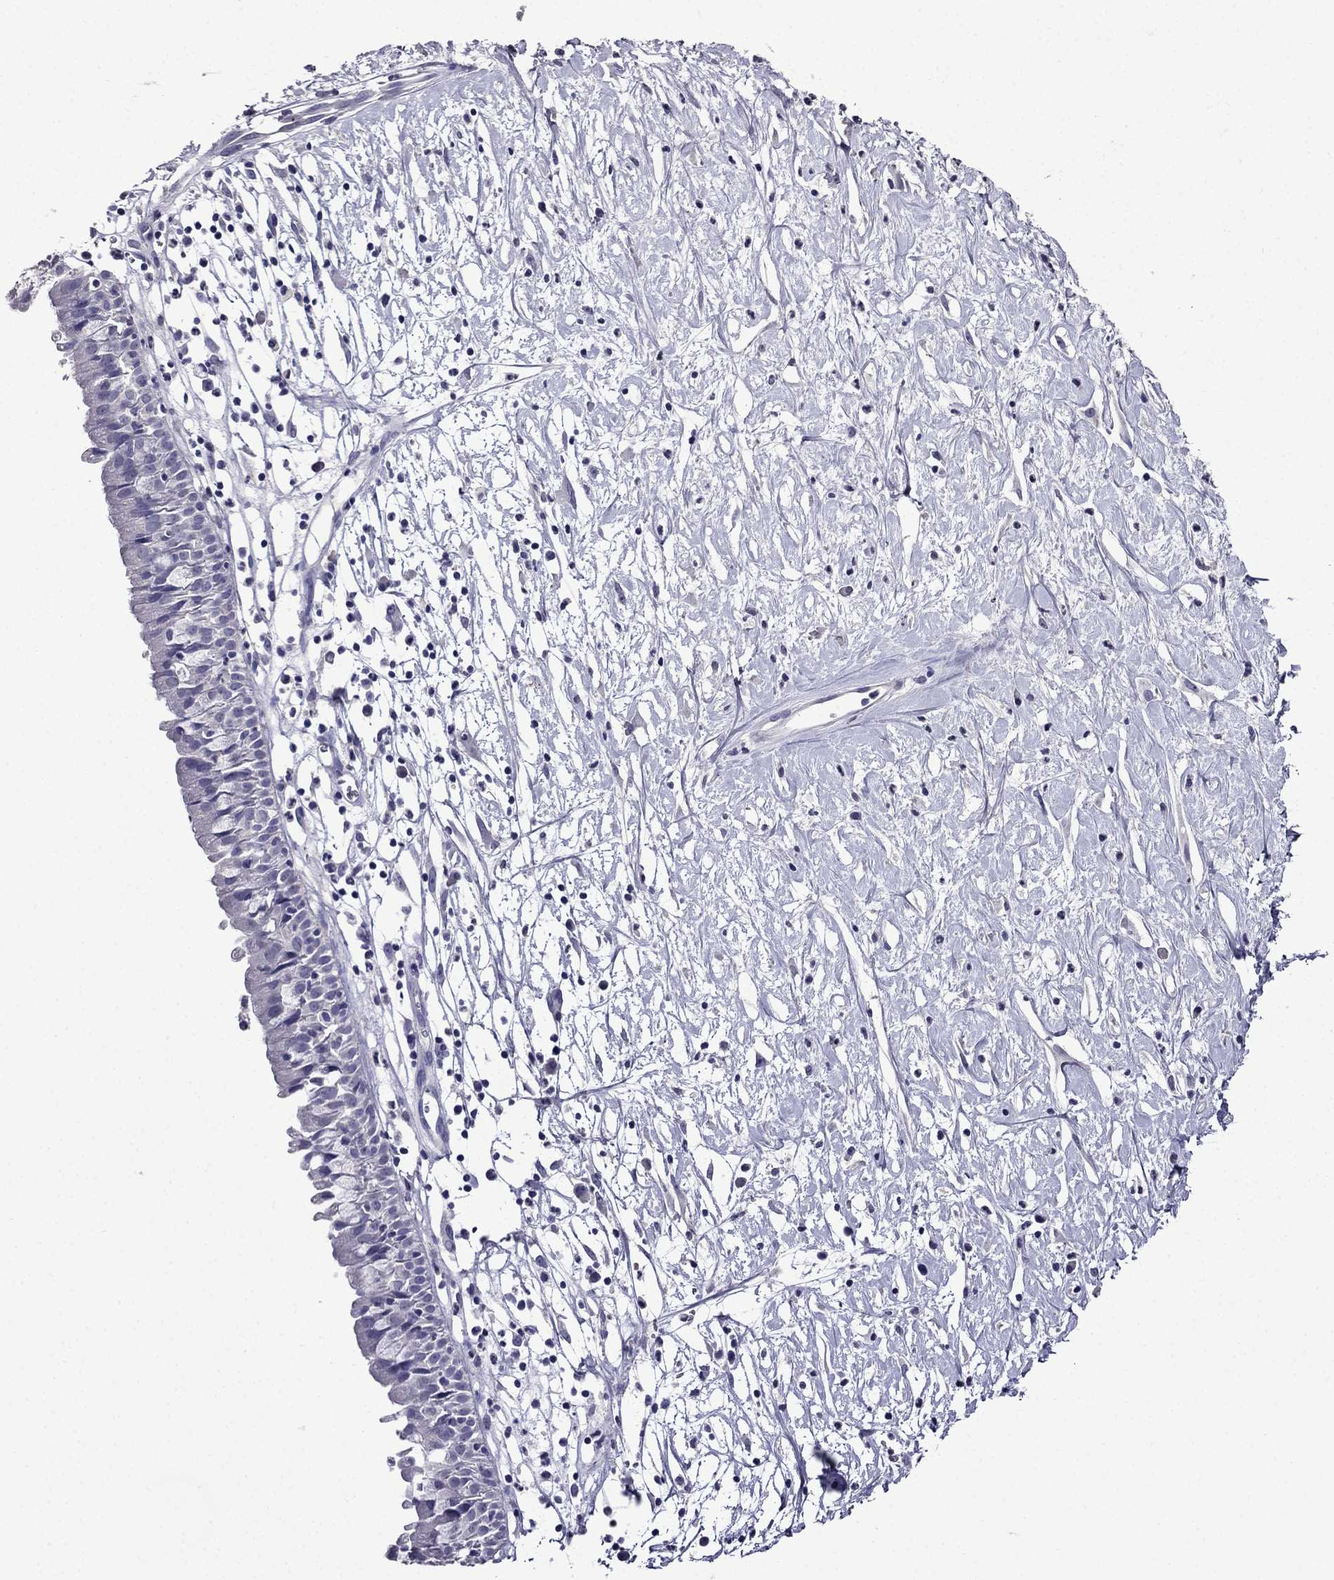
{"staining": {"intensity": "negative", "quantity": "none", "location": "none"}, "tissue": "nasopharynx", "cell_type": "Respiratory epithelial cells", "image_type": "normal", "snomed": [{"axis": "morphology", "description": "Normal tissue, NOS"}, {"axis": "topography", "description": "Nasopharynx"}], "caption": "High power microscopy histopathology image of an IHC histopathology image of normal nasopharynx, revealing no significant expression in respiratory epithelial cells.", "gene": "DNAH17", "patient": {"sex": "male", "age": 9}}